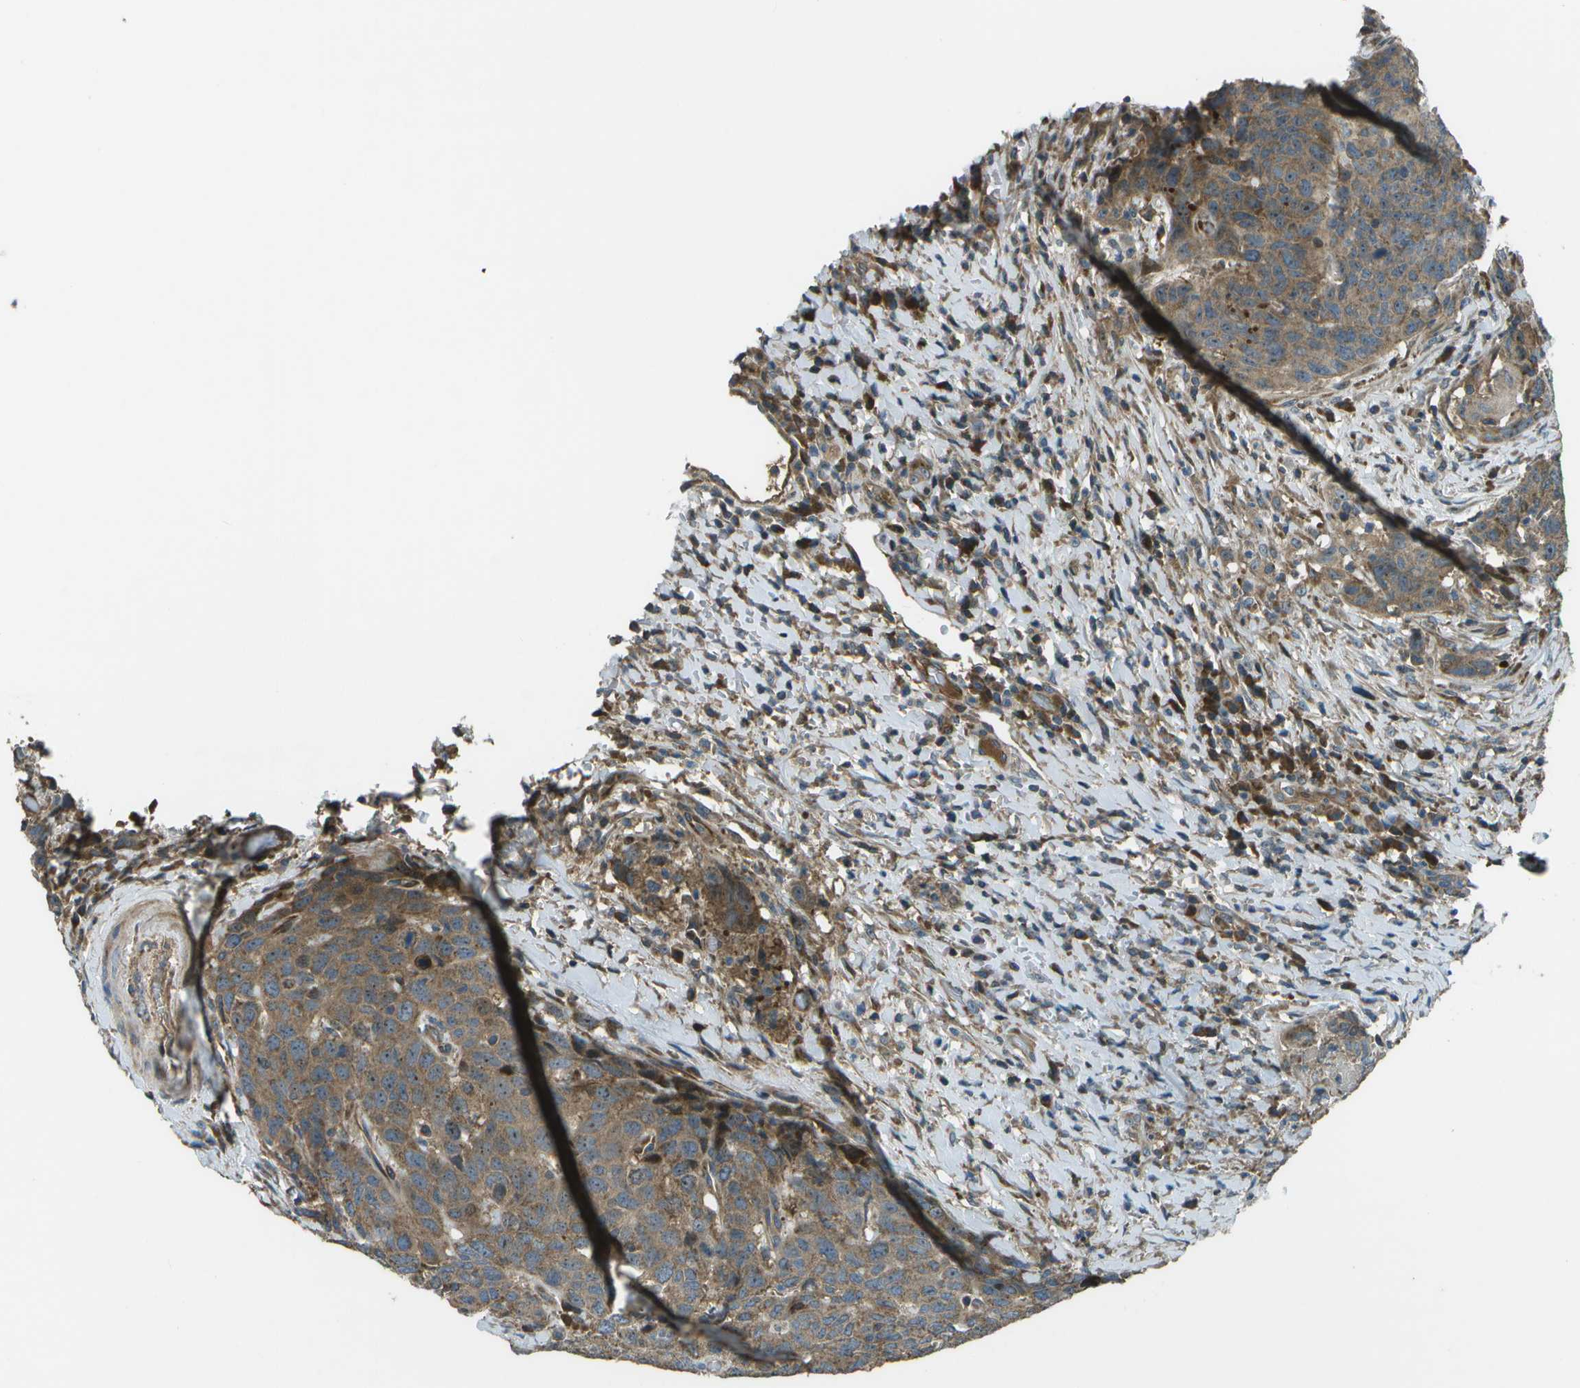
{"staining": {"intensity": "moderate", "quantity": ">75%", "location": "cytoplasmic/membranous"}, "tissue": "head and neck cancer", "cell_type": "Tumor cells", "image_type": "cancer", "snomed": [{"axis": "morphology", "description": "Squamous cell carcinoma, NOS"}, {"axis": "topography", "description": "Head-Neck"}], "caption": "Protein analysis of head and neck squamous cell carcinoma tissue demonstrates moderate cytoplasmic/membranous staining in about >75% of tumor cells.", "gene": "PXYLP1", "patient": {"sex": "male", "age": 66}}